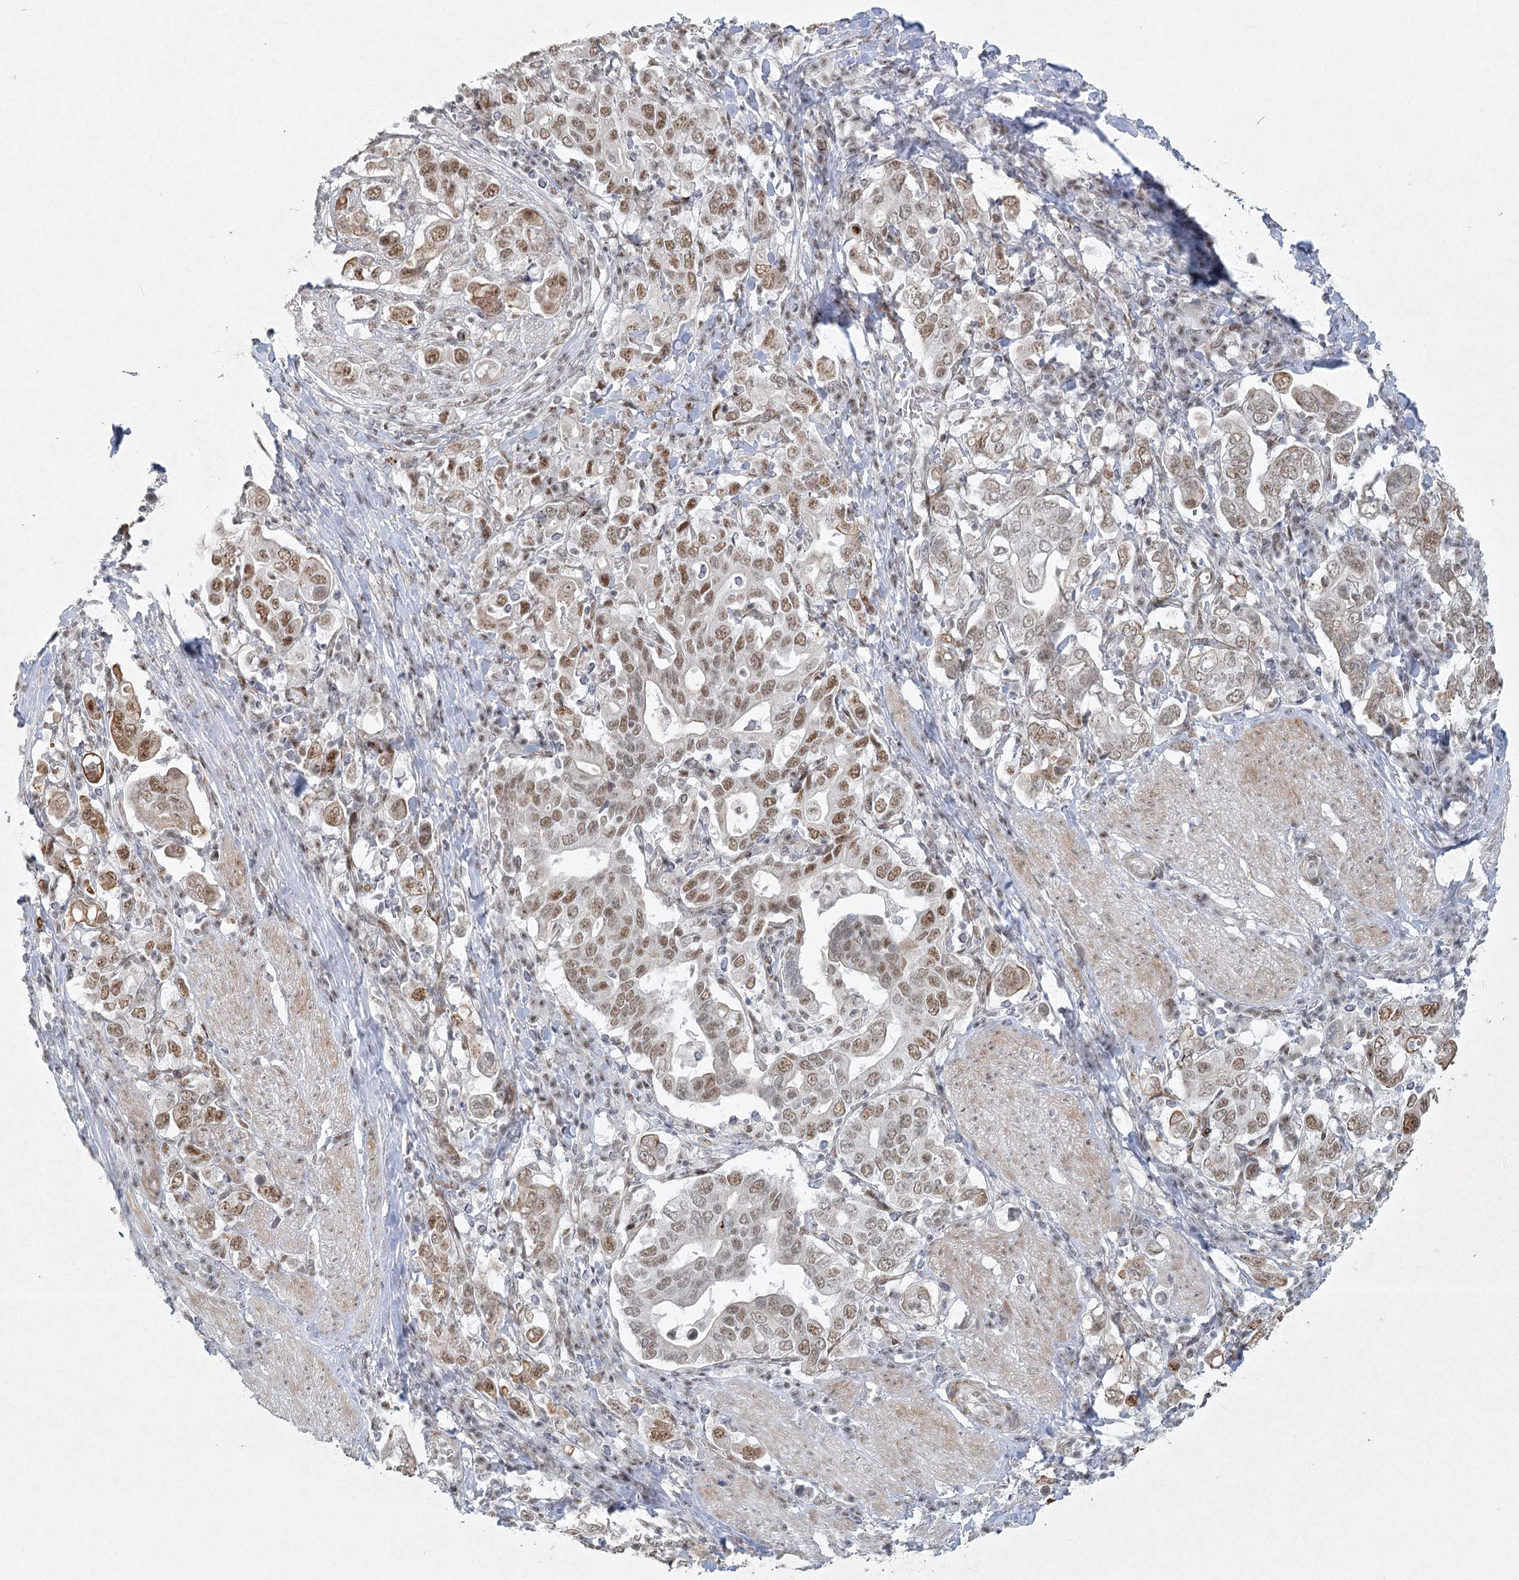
{"staining": {"intensity": "moderate", "quantity": ">75%", "location": "nuclear"}, "tissue": "stomach cancer", "cell_type": "Tumor cells", "image_type": "cancer", "snomed": [{"axis": "morphology", "description": "Adenocarcinoma, NOS"}, {"axis": "topography", "description": "Stomach, upper"}], "caption": "A photomicrograph of human stomach cancer stained for a protein demonstrates moderate nuclear brown staining in tumor cells.", "gene": "U2SURP", "patient": {"sex": "male", "age": 62}}